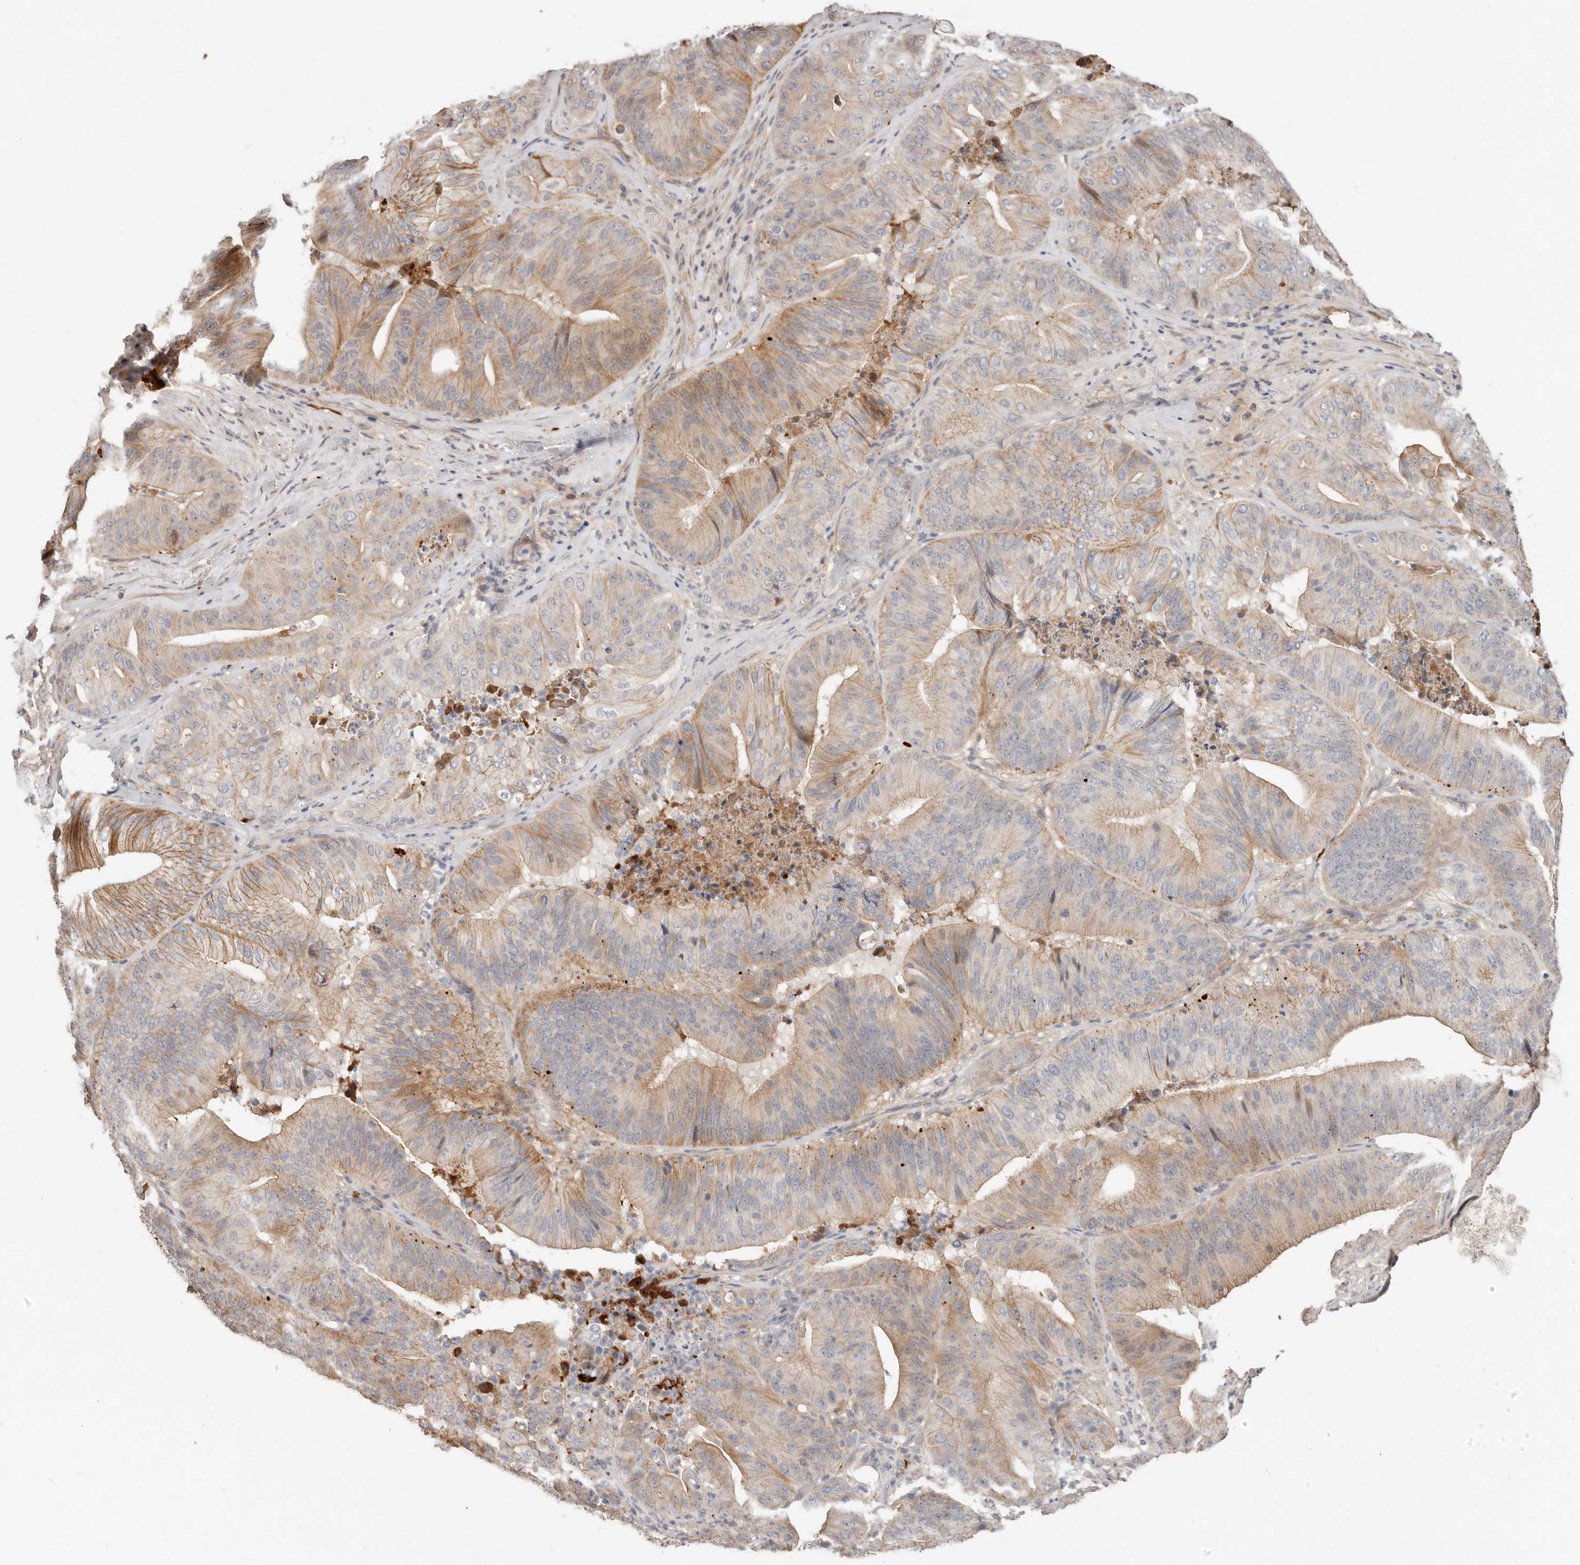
{"staining": {"intensity": "moderate", "quantity": "25%-75%", "location": "cytoplasmic/membranous"}, "tissue": "pancreatic cancer", "cell_type": "Tumor cells", "image_type": "cancer", "snomed": [{"axis": "morphology", "description": "Adenocarcinoma, NOS"}, {"axis": "topography", "description": "Pancreas"}], "caption": "DAB (3,3'-diaminobenzidine) immunohistochemical staining of adenocarcinoma (pancreatic) exhibits moderate cytoplasmic/membranous protein expression in about 25%-75% of tumor cells.", "gene": "MTFR2", "patient": {"sex": "female", "age": 77}}